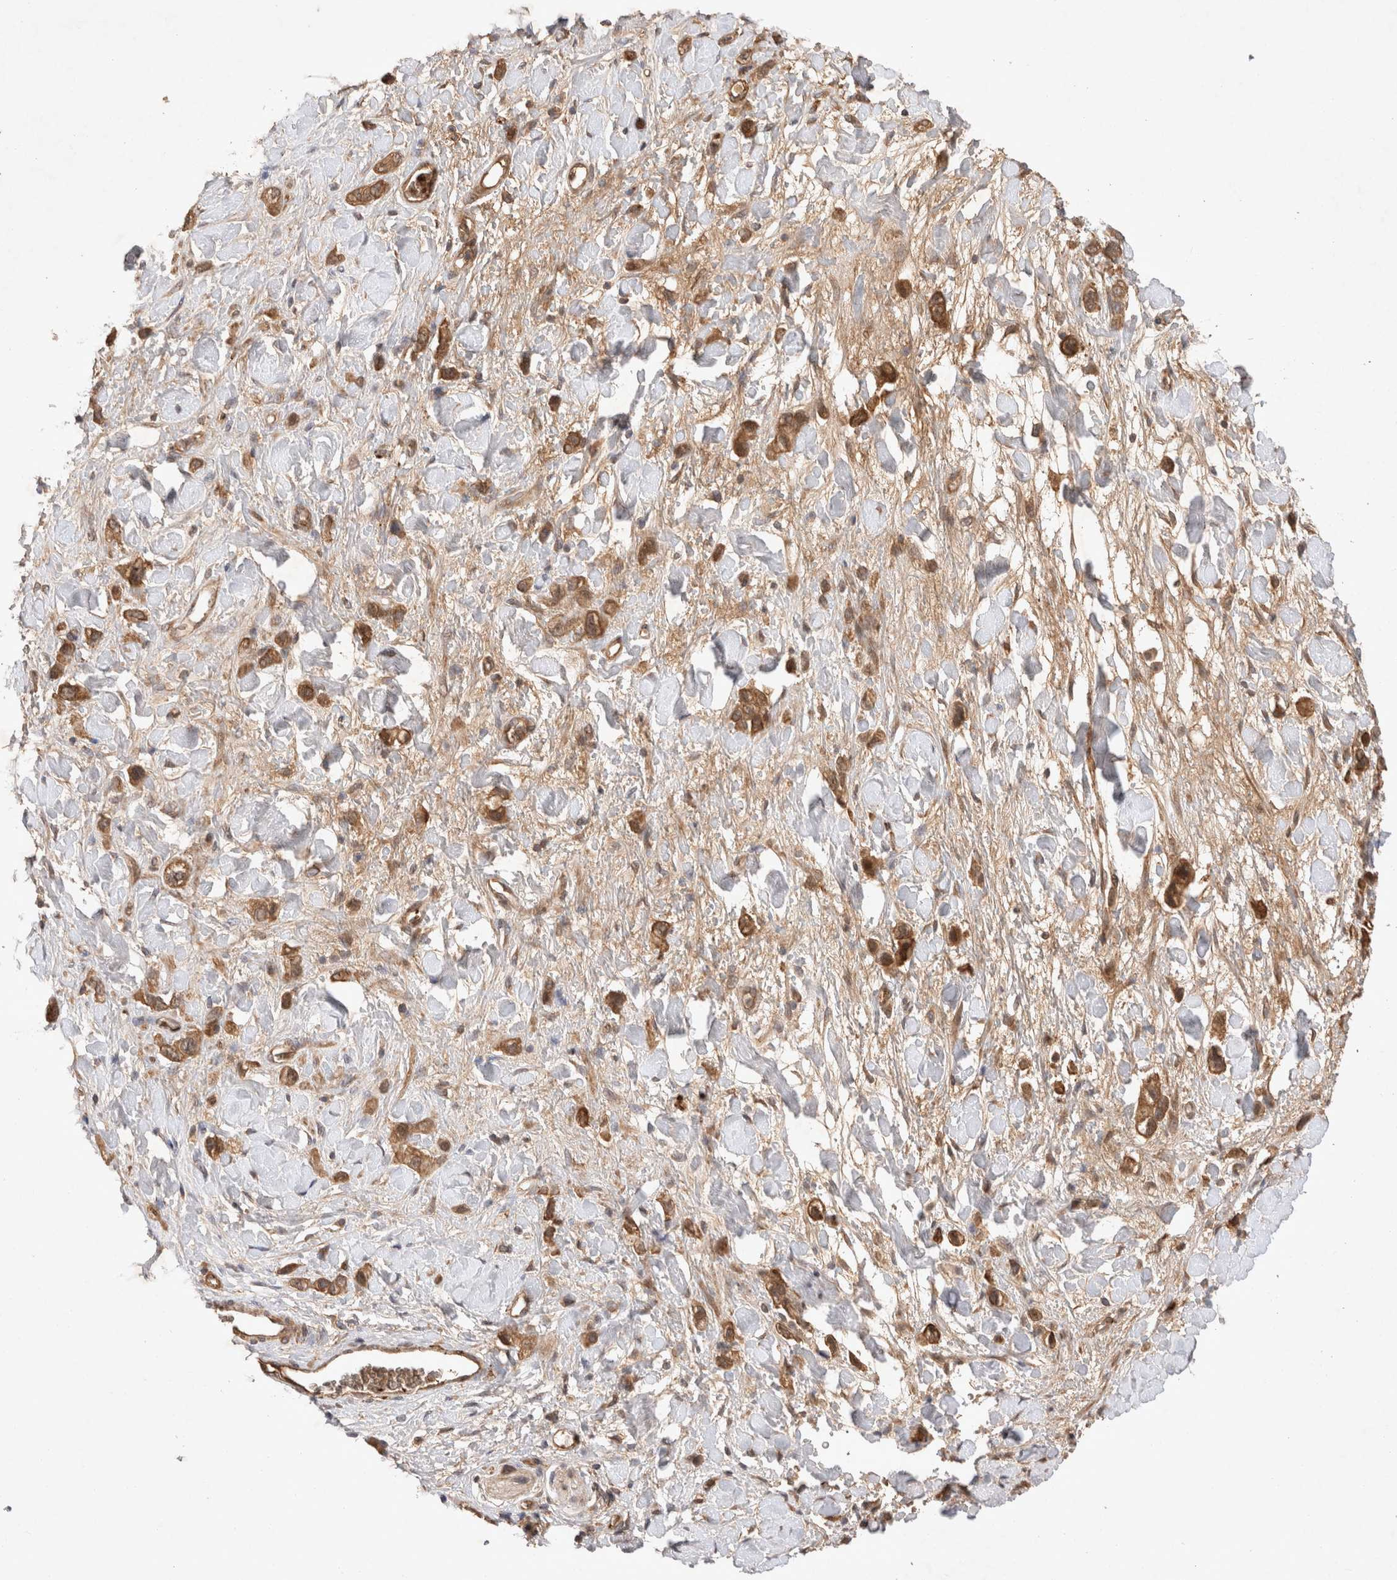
{"staining": {"intensity": "moderate", "quantity": ">75%", "location": "cytoplasmic/membranous"}, "tissue": "stomach cancer", "cell_type": "Tumor cells", "image_type": "cancer", "snomed": [{"axis": "morphology", "description": "Adenocarcinoma, NOS"}, {"axis": "topography", "description": "Stomach"}], "caption": "Stomach cancer (adenocarcinoma) tissue demonstrates moderate cytoplasmic/membranous positivity in about >75% of tumor cells, visualized by immunohistochemistry. (IHC, brightfield microscopy, high magnification).", "gene": "FAM221A", "patient": {"sex": "female", "age": 65}}